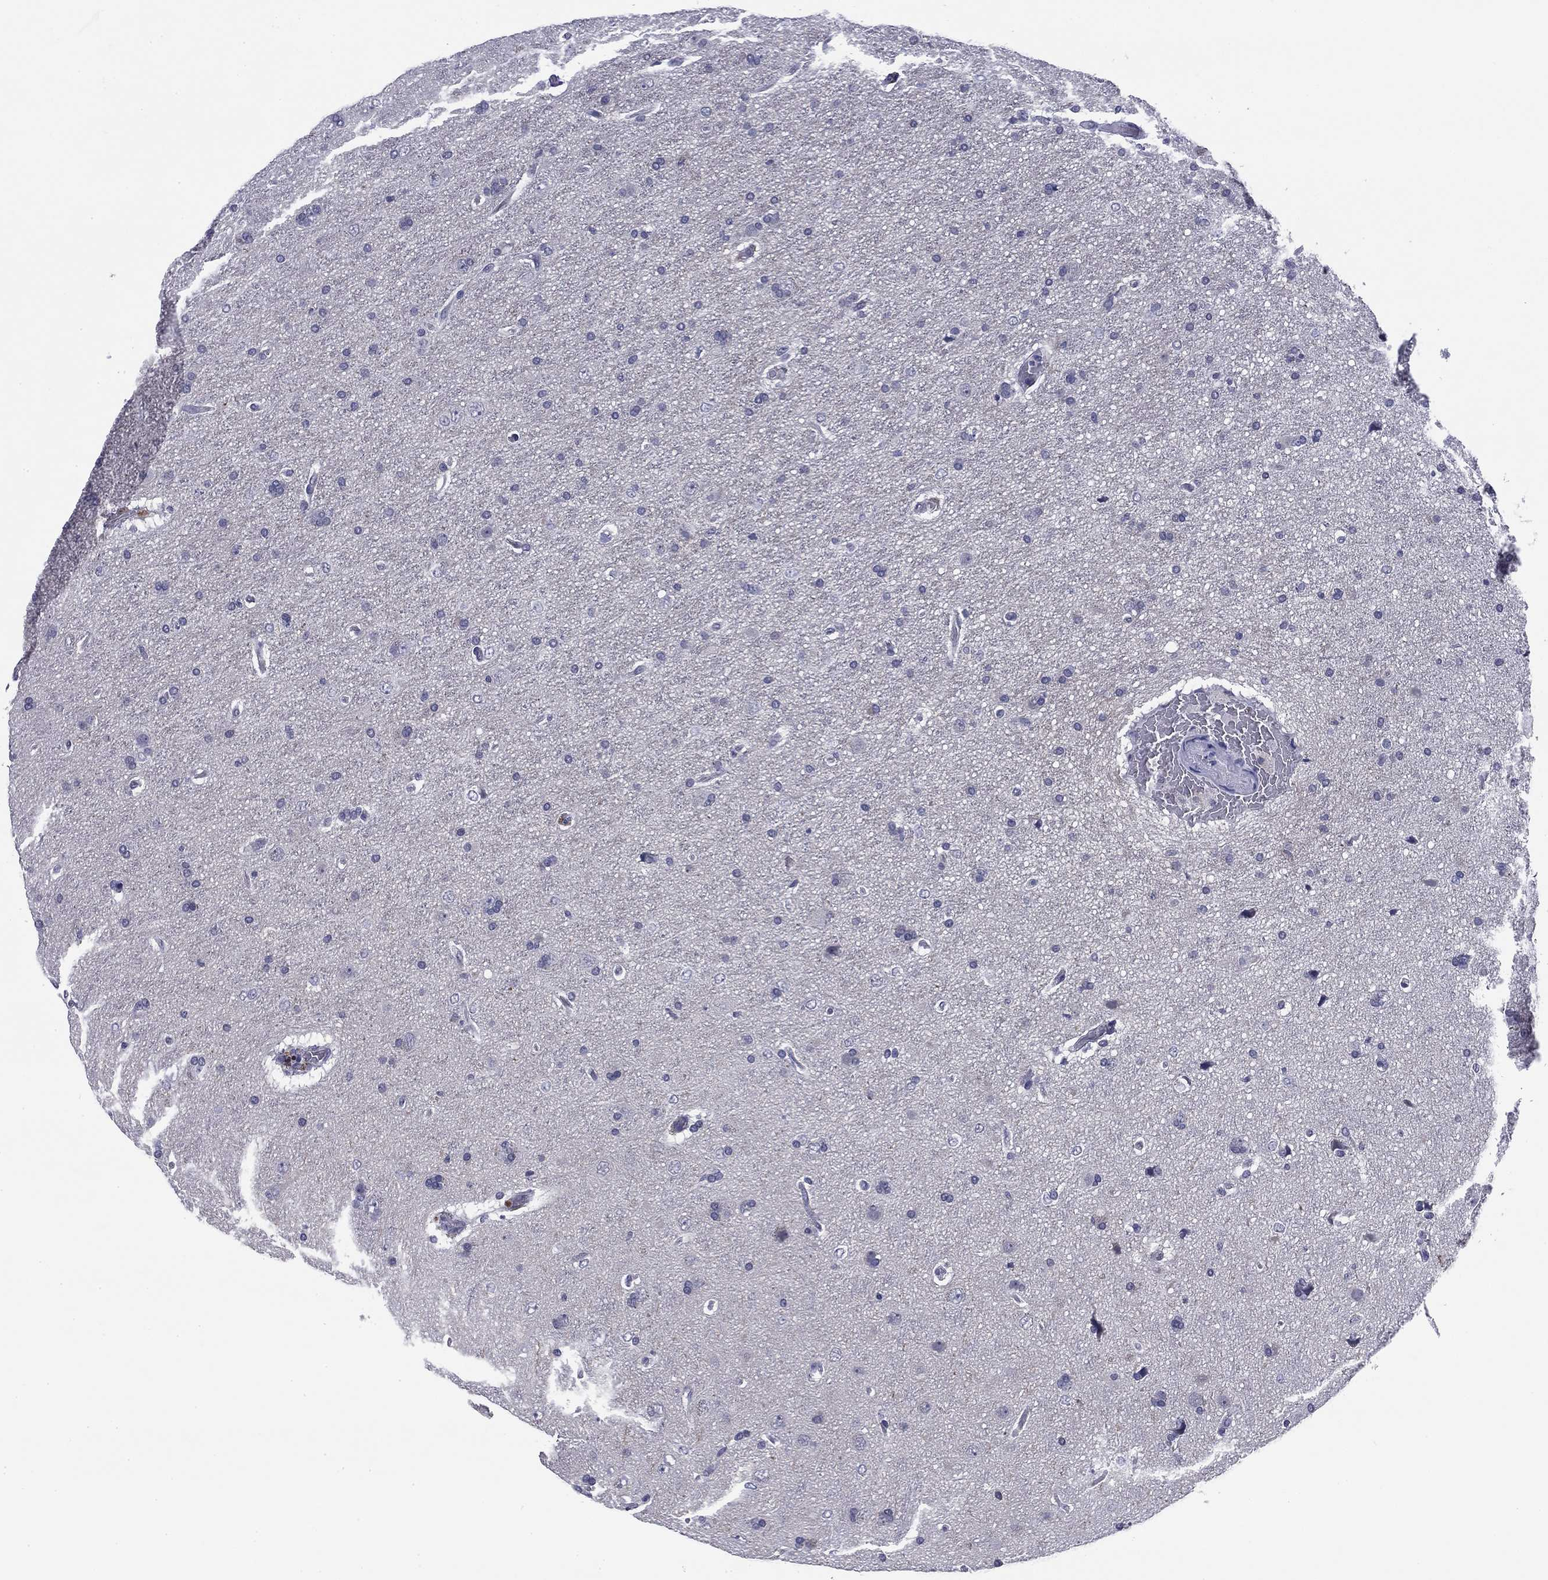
{"staining": {"intensity": "negative", "quantity": "none", "location": "none"}, "tissue": "glioma", "cell_type": "Tumor cells", "image_type": "cancer", "snomed": [{"axis": "morphology", "description": "Glioma, malignant, NOS"}, {"axis": "topography", "description": "Cerebral cortex"}], "caption": "A micrograph of human glioma (malignant) is negative for staining in tumor cells.", "gene": "REXO5", "patient": {"sex": "male", "age": 58}}